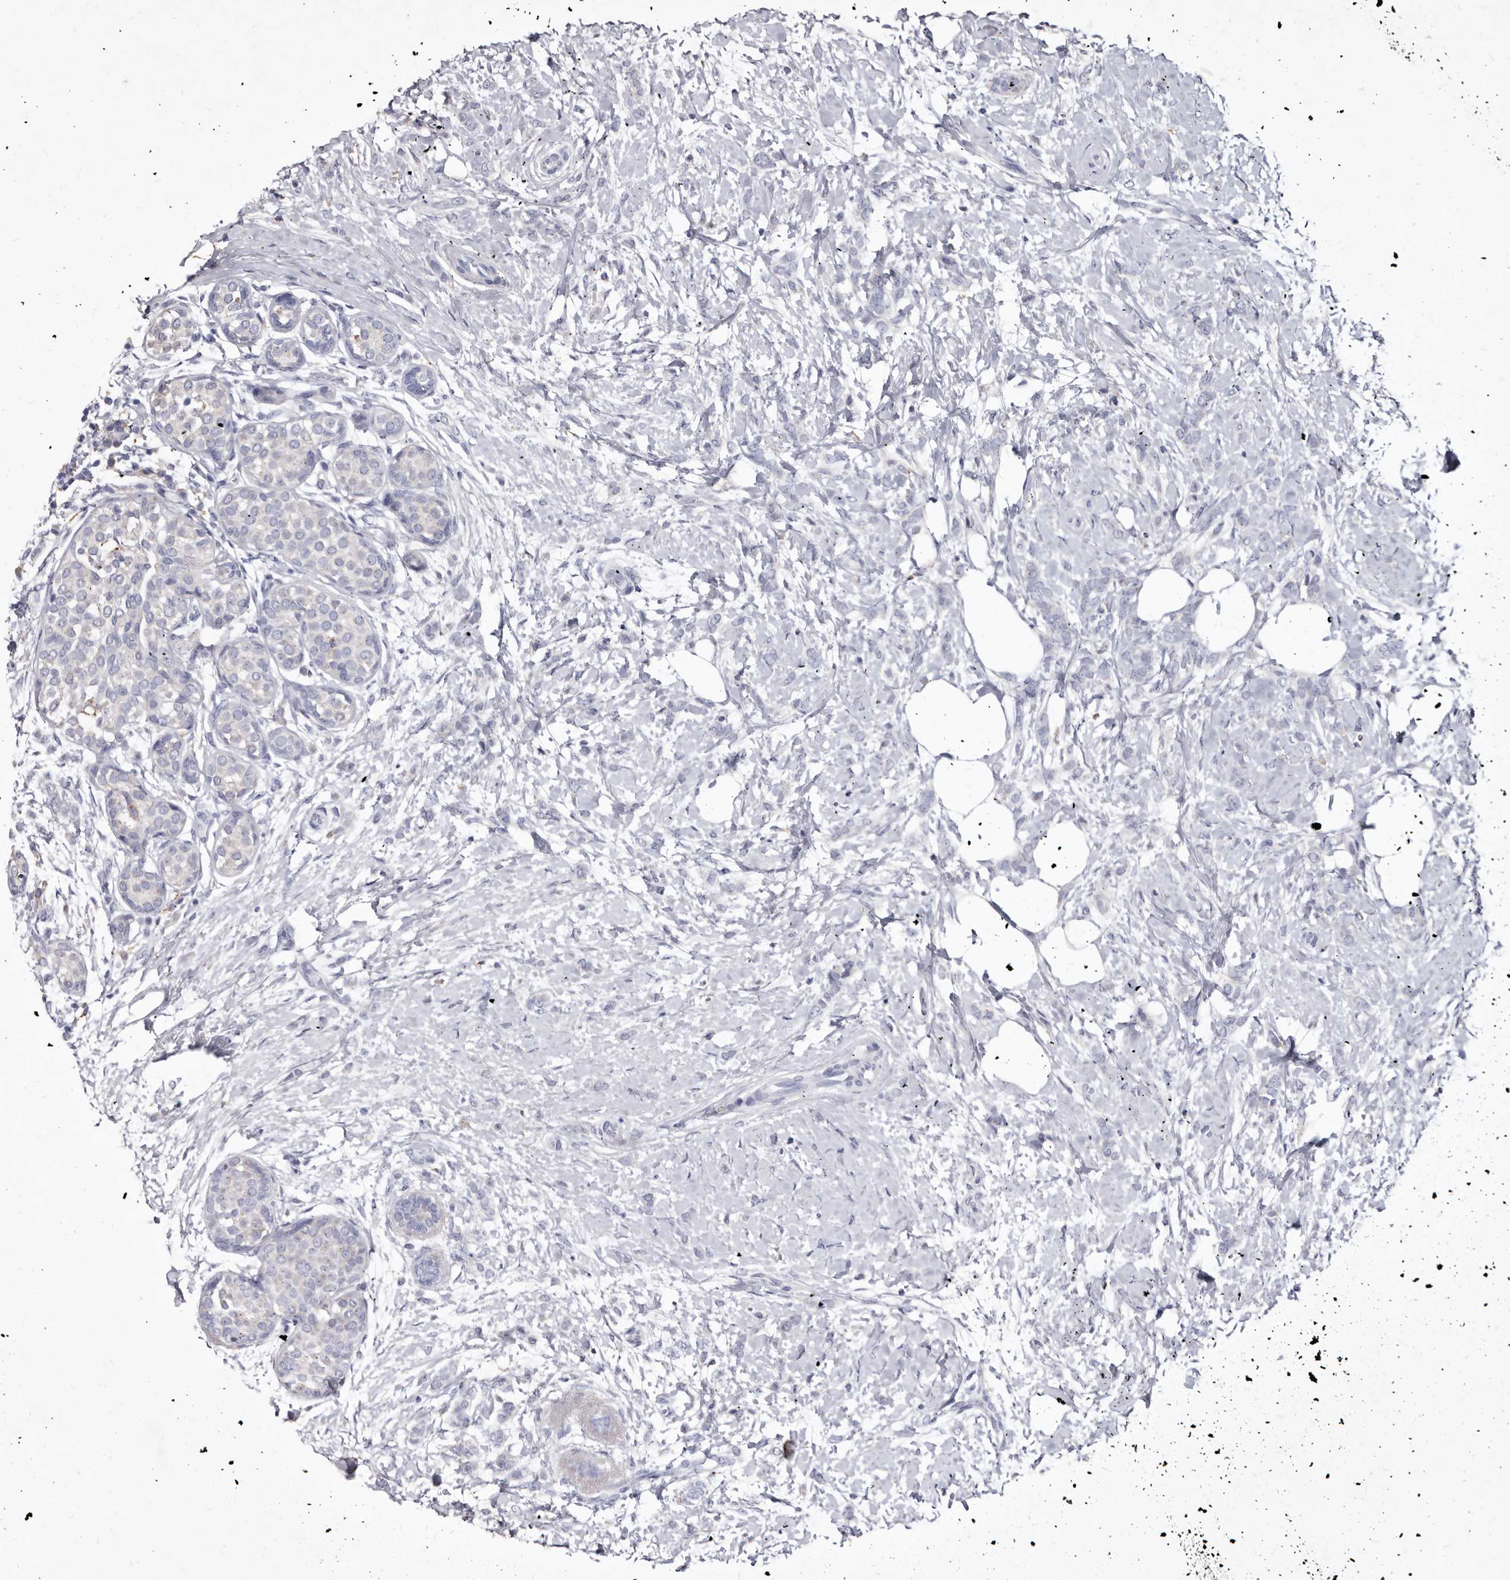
{"staining": {"intensity": "negative", "quantity": "none", "location": "none"}, "tissue": "breast cancer", "cell_type": "Tumor cells", "image_type": "cancer", "snomed": [{"axis": "morphology", "description": "Lobular carcinoma, in situ"}, {"axis": "morphology", "description": "Lobular carcinoma"}, {"axis": "topography", "description": "Breast"}], "caption": "Human breast cancer stained for a protein using IHC displays no expression in tumor cells.", "gene": "SLC39A2", "patient": {"sex": "female", "age": 41}}